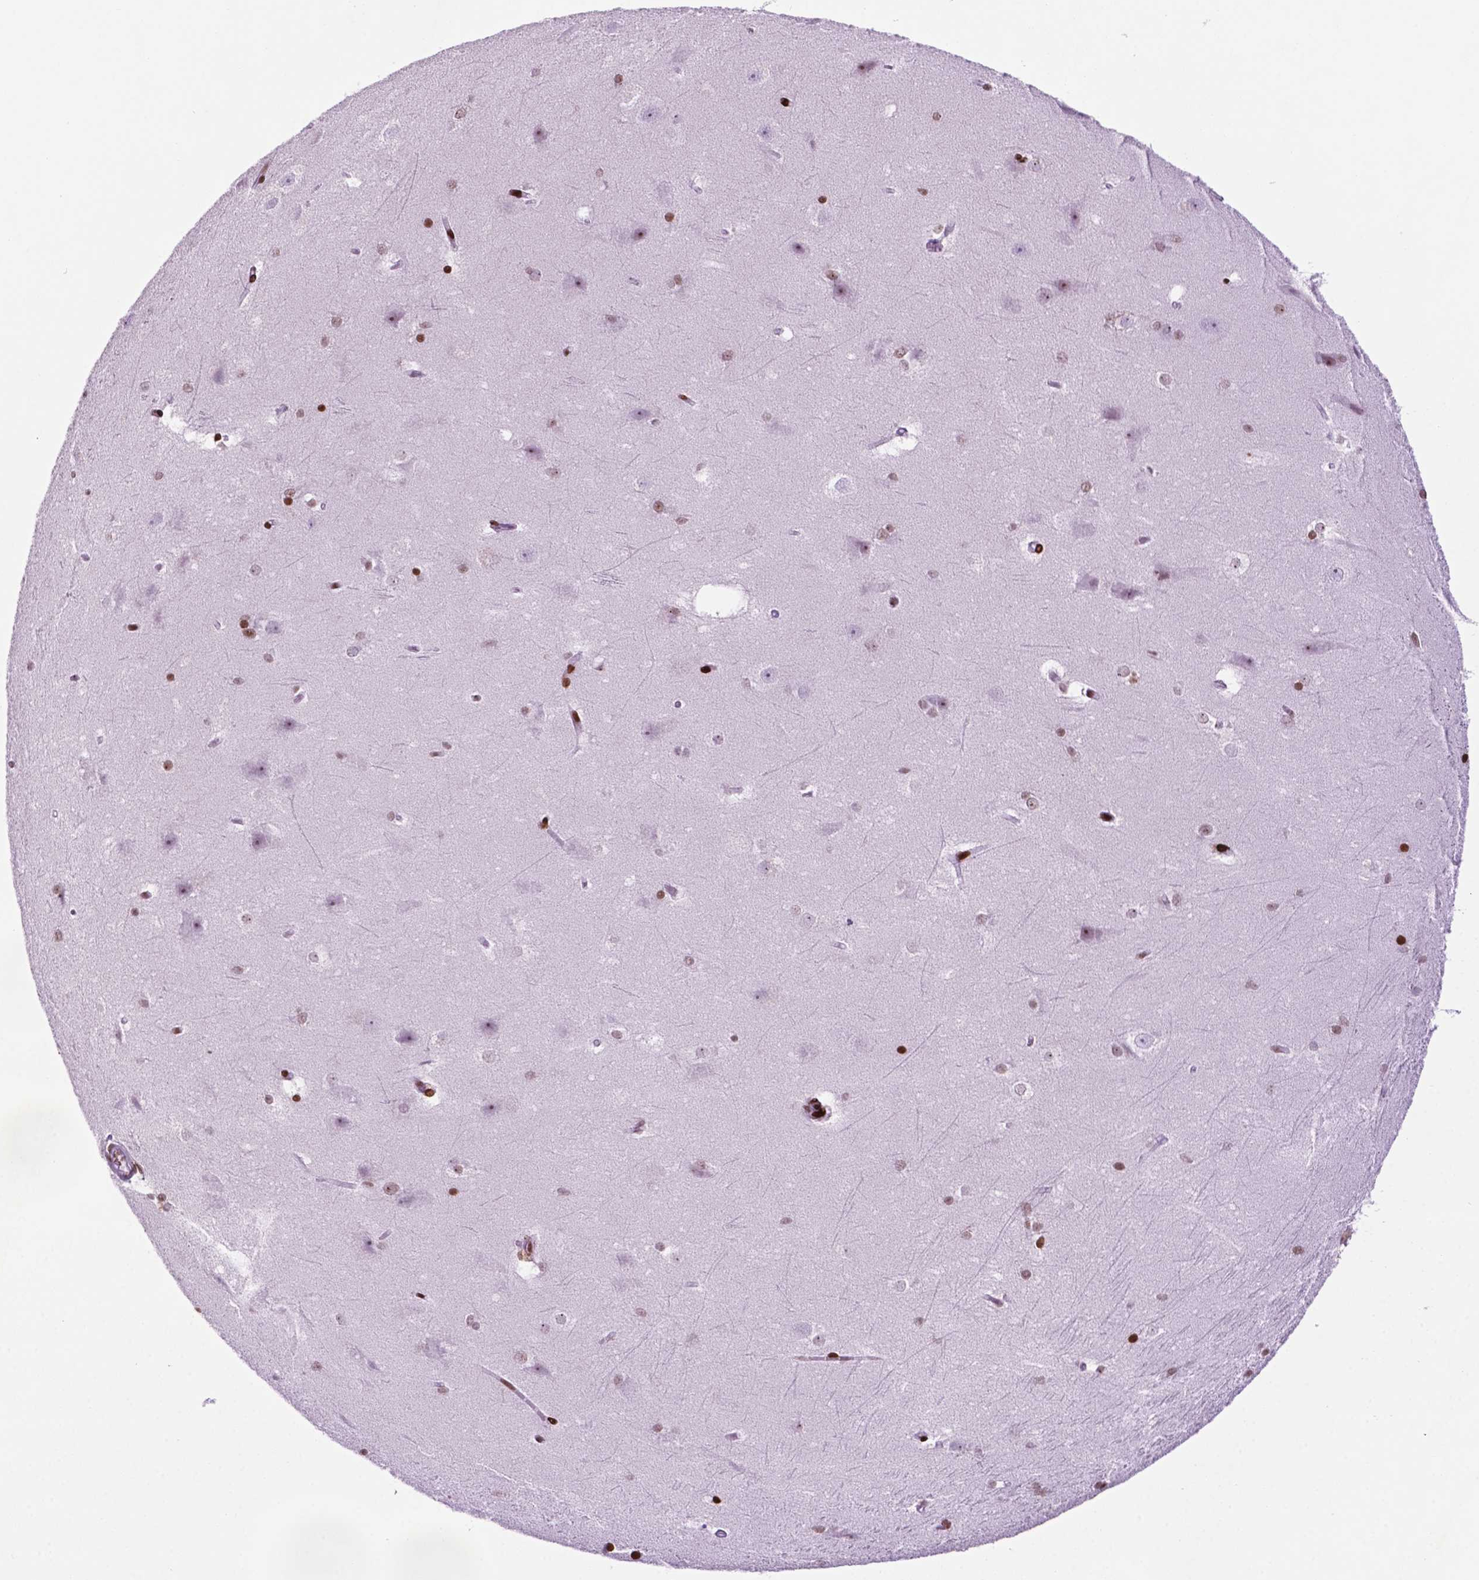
{"staining": {"intensity": "strong", "quantity": ">75%", "location": "nuclear"}, "tissue": "hippocampus", "cell_type": "Glial cells", "image_type": "normal", "snomed": [{"axis": "morphology", "description": "Normal tissue, NOS"}, {"axis": "topography", "description": "Cerebral cortex"}, {"axis": "topography", "description": "Hippocampus"}], "caption": "Human hippocampus stained for a protein (brown) reveals strong nuclear positive staining in approximately >75% of glial cells.", "gene": "TMEM250", "patient": {"sex": "female", "age": 19}}